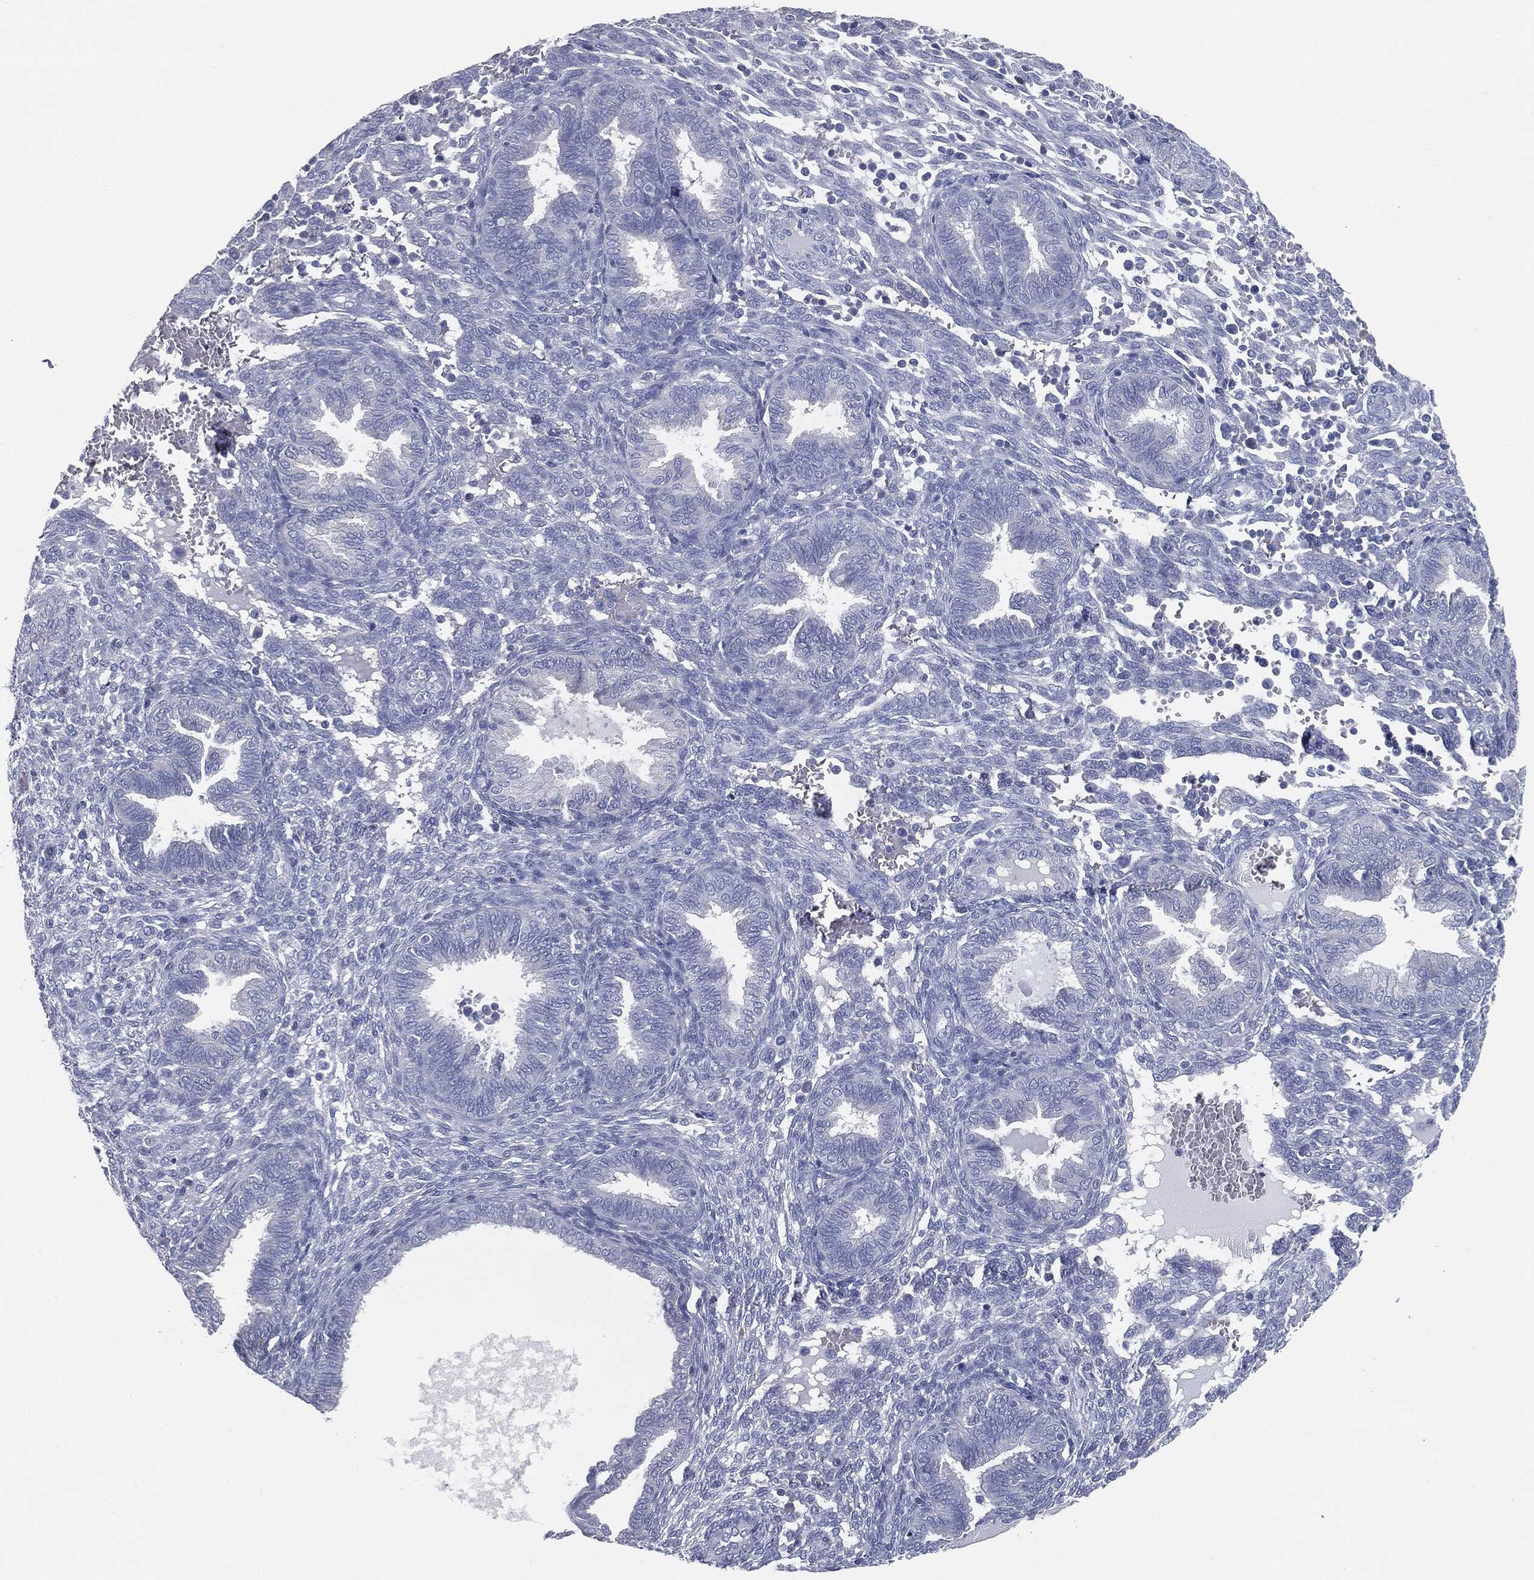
{"staining": {"intensity": "negative", "quantity": "none", "location": "none"}, "tissue": "endometrium", "cell_type": "Cells in endometrial stroma", "image_type": "normal", "snomed": [{"axis": "morphology", "description": "Normal tissue, NOS"}, {"axis": "topography", "description": "Endometrium"}], "caption": "This is an immunohistochemistry (IHC) histopathology image of normal human endometrium. There is no positivity in cells in endometrial stroma.", "gene": "CAV3", "patient": {"sex": "female", "age": 42}}